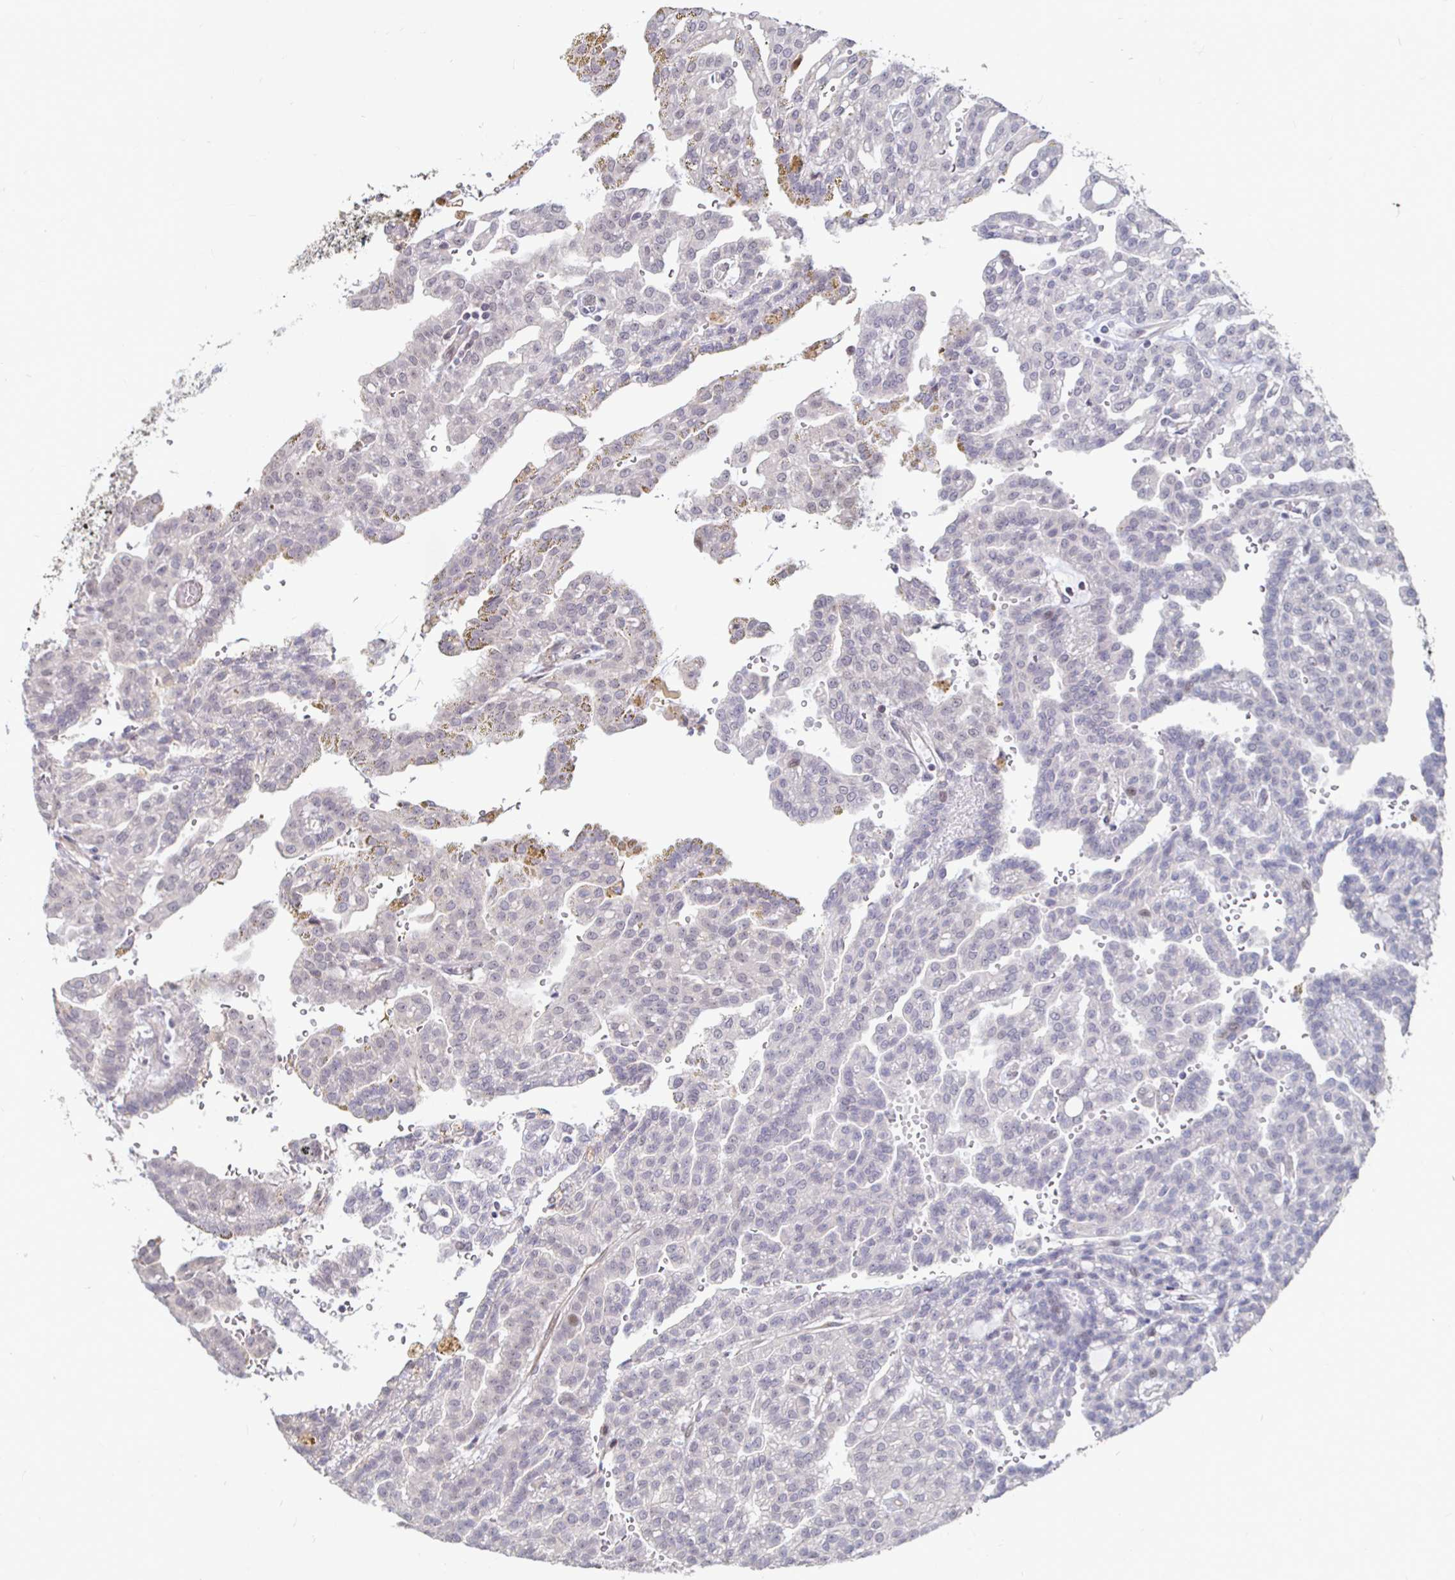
{"staining": {"intensity": "negative", "quantity": "none", "location": "none"}, "tissue": "renal cancer", "cell_type": "Tumor cells", "image_type": "cancer", "snomed": [{"axis": "morphology", "description": "Adenocarcinoma, NOS"}, {"axis": "topography", "description": "Kidney"}], "caption": "Tumor cells are negative for protein expression in human renal adenocarcinoma.", "gene": "CAPN11", "patient": {"sex": "male", "age": 63}}